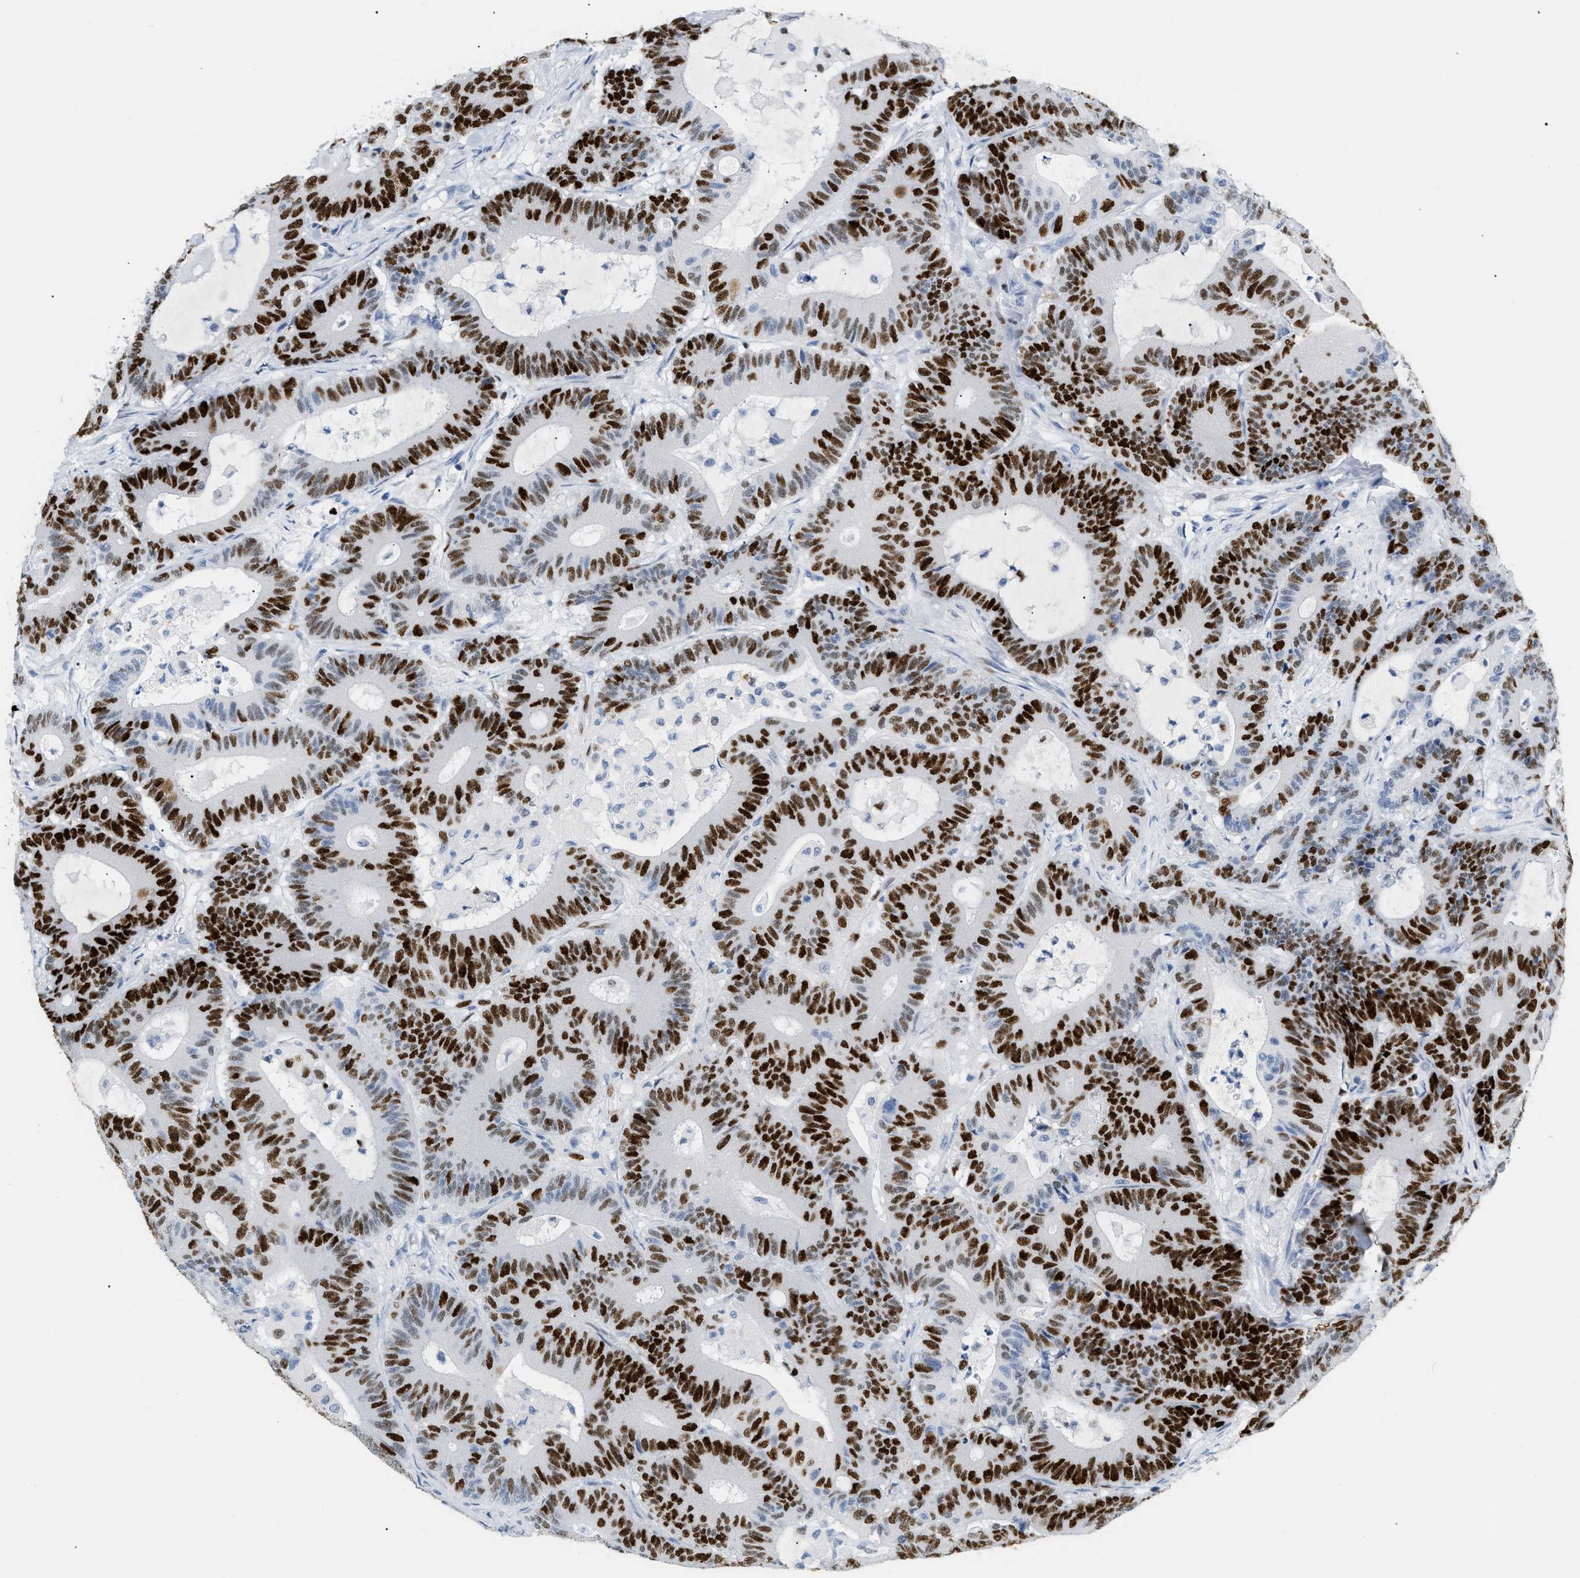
{"staining": {"intensity": "strong", "quantity": ">75%", "location": "nuclear"}, "tissue": "colorectal cancer", "cell_type": "Tumor cells", "image_type": "cancer", "snomed": [{"axis": "morphology", "description": "Adenocarcinoma, NOS"}, {"axis": "topography", "description": "Colon"}], "caption": "A histopathology image showing strong nuclear expression in about >75% of tumor cells in colorectal cancer, as visualized by brown immunohistochemical staining.", "gene": "MCM7", "patient": {"sex": "female", "age": 84}}